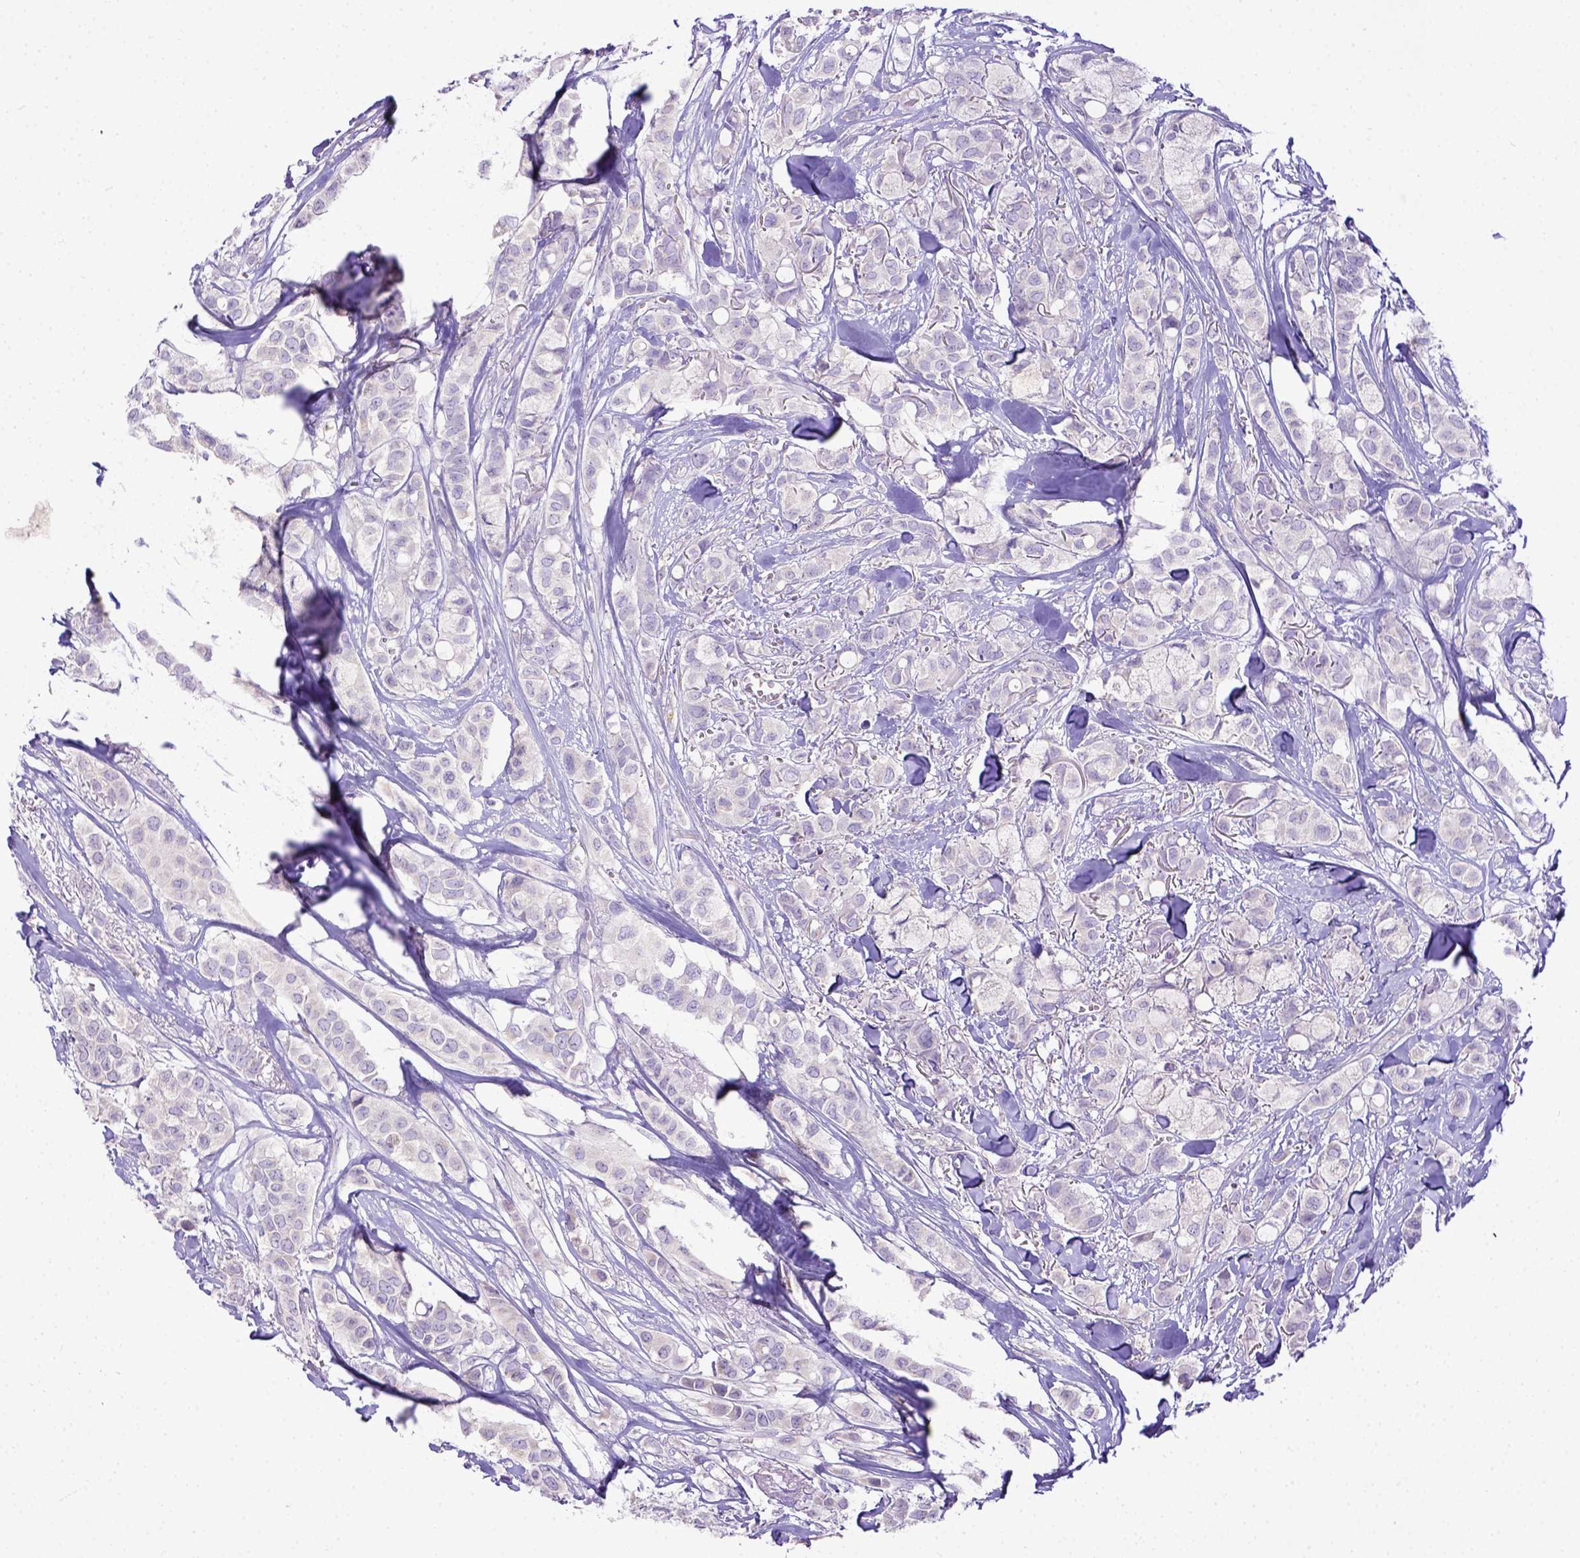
{"staining": {"intensity": "negative", "quantity": "none", "location": "none"}, "tissue": "breast cancer", "cell_type": "Tumor cells", "image_type": "cancer", "snomed": [{"axis": "morphology", "description": "Duct carcinoma"}, {"axis": "topography", "description": "Breast"}], "caption": "A micrograph of breast cancer stained for a protein demonstrates no brown staining in tumor cells.", "gene": "CD40", "patient": {"sex": "female", "age": 85}}